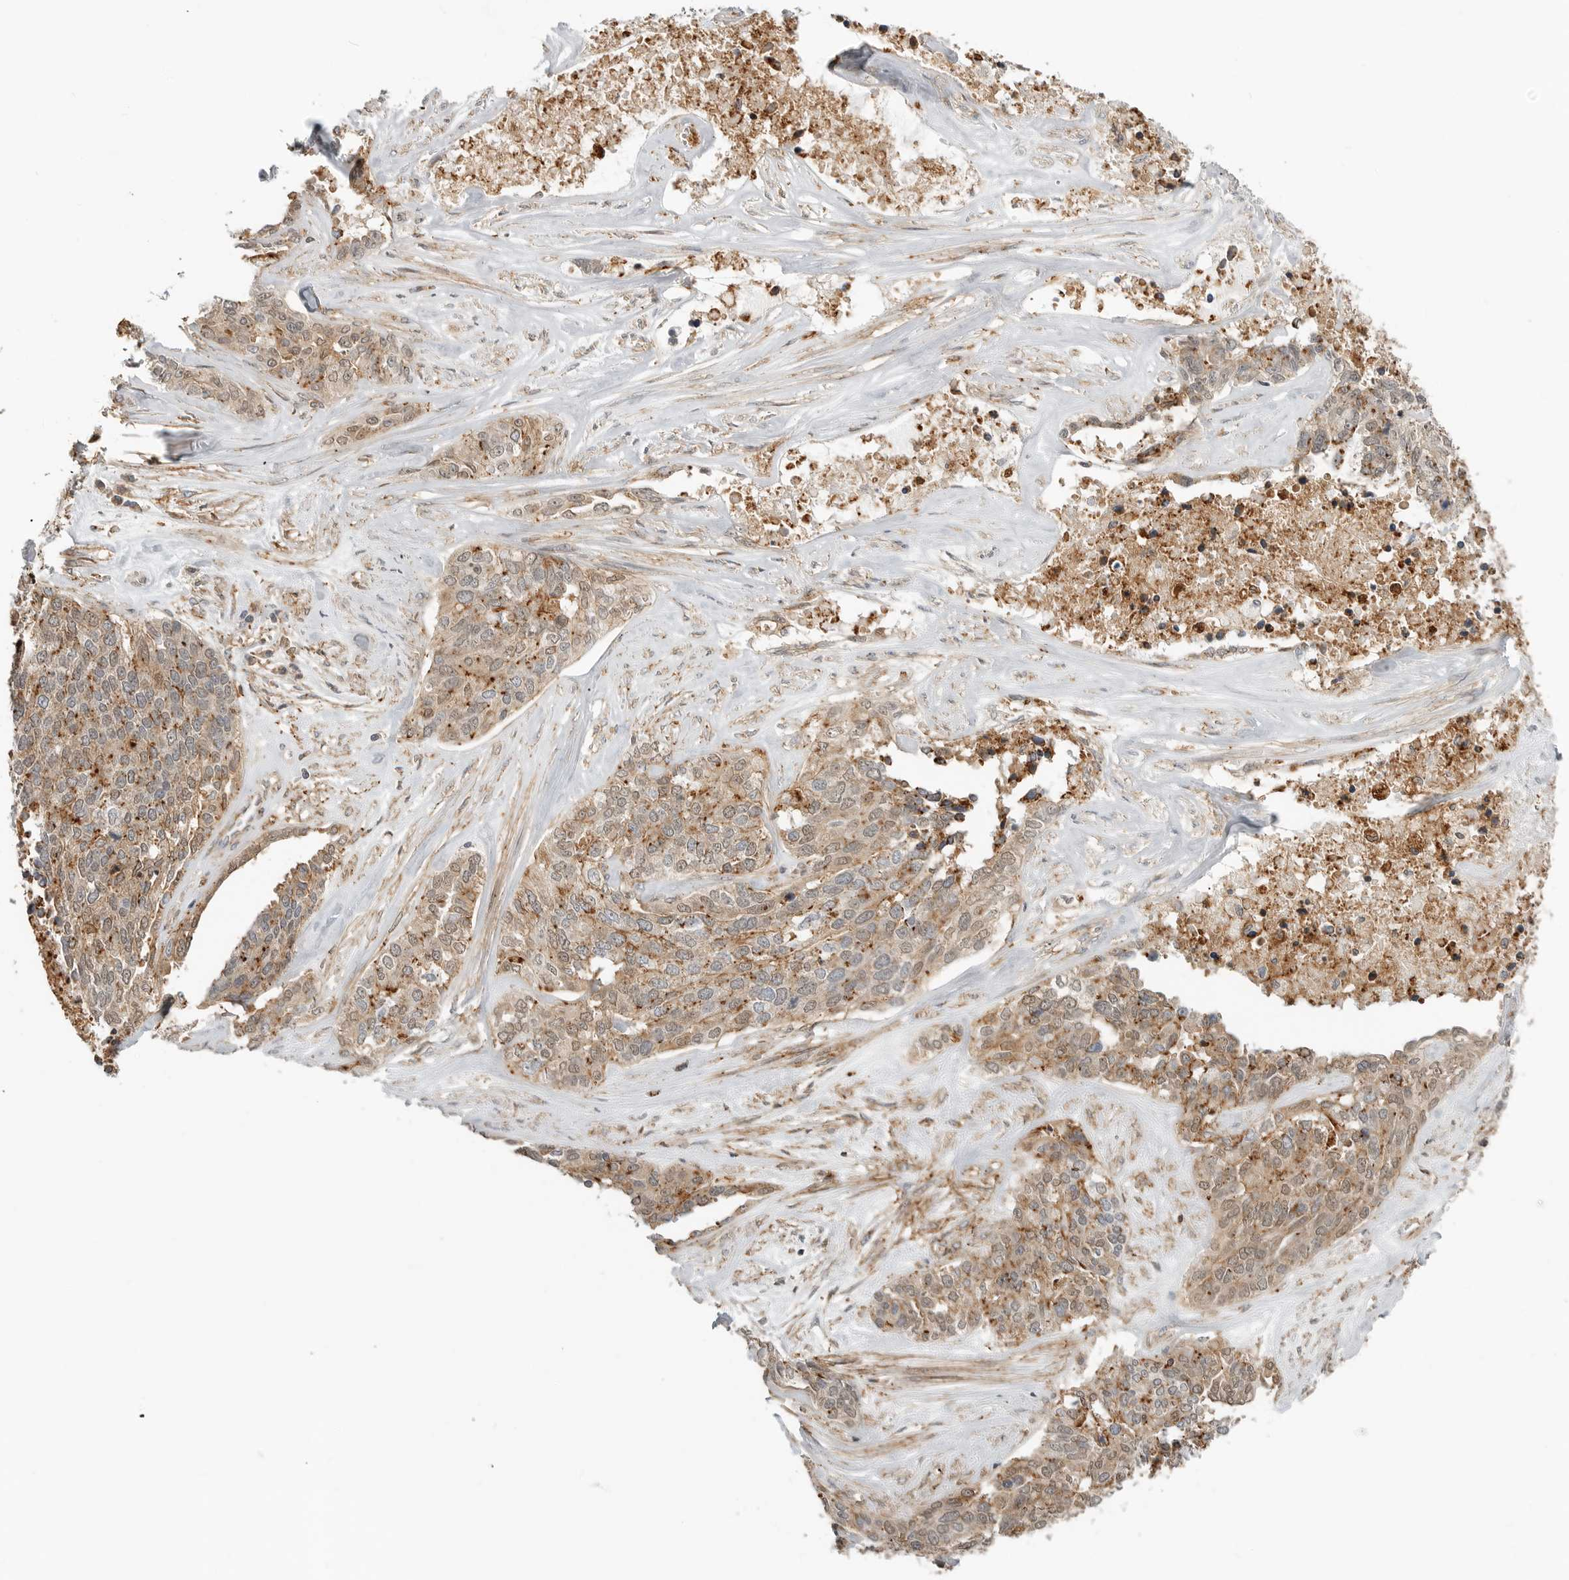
{"staining": {"intensity": "moderate", "quantity": ">75%", "location": "cytoplasmic/membranous"}, "tissue": "ovarian cancer", "cell_type": "Tumor cells", "image_type": "cancer", "snomed": [{"axis": "morphology", "description": "Cystadenocarcinoma, serous, NOS"}, {"axis": "topography", "description": "Ovary"}], "caption": "A brown stain highlights moderate cytoplasmic/membranous positivity of a protein in human ovarian serous cystadenocarcinoma tumor cells.", "gene": "ANXA11", "patient": {"sex": "female", "age": 44}}